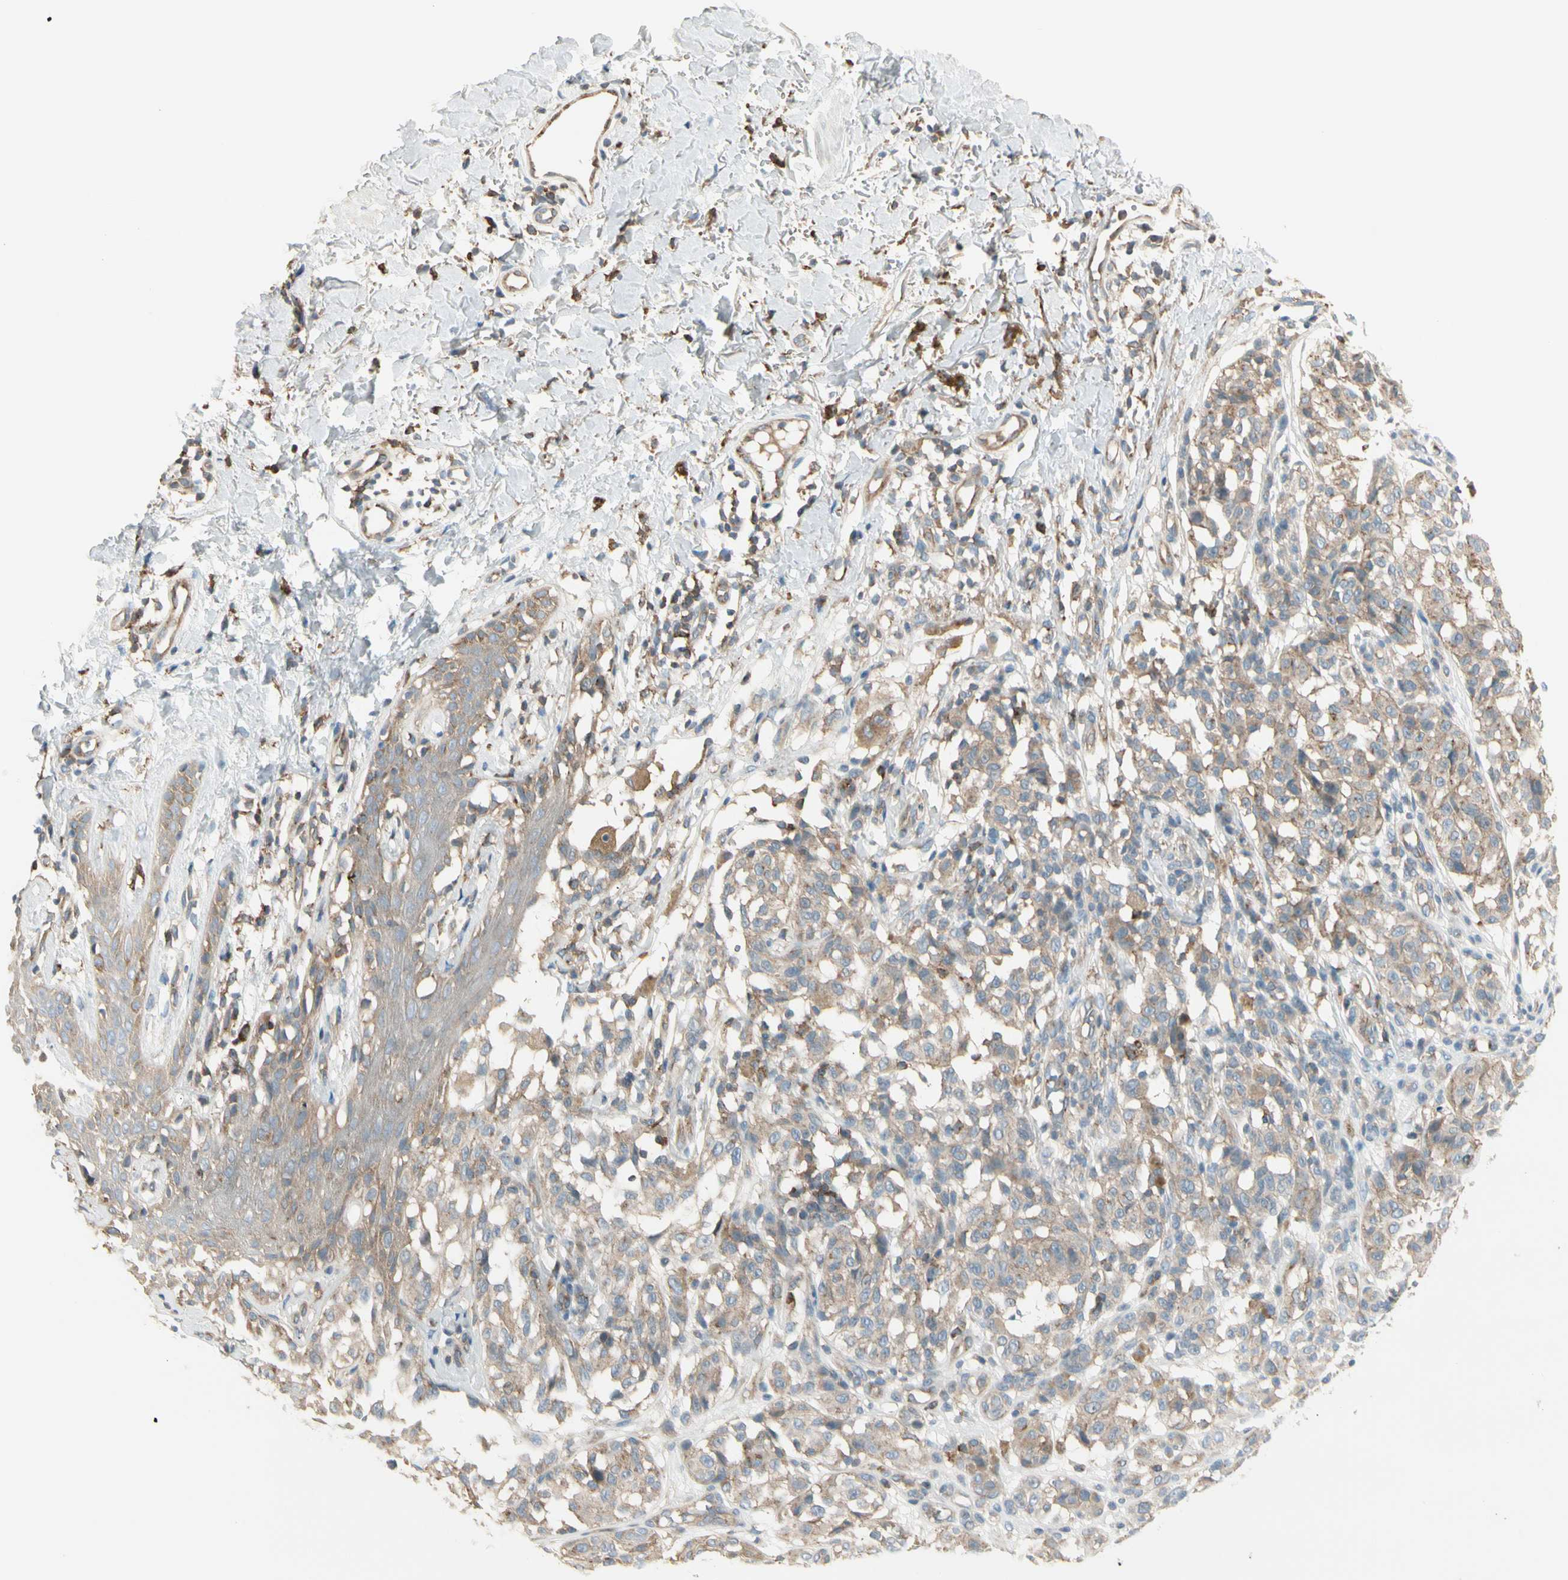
{"staining": {"intensity": "negative", "quantity": "none", "location": "none"}, "tissue": "melanoma", "cell_type": "Tumor cells", "image_type": "cancer", "snomed": [{"axis": "morphology", "description": "Malignant melanoma, NOS"}, {"axis": "topography", "description": "Skin"}], "caption": "There is no significant expression in tumor cells of malignant melanoma.", "gene": "AGFG1", "patient": {"sex": "female", "age": 46}}